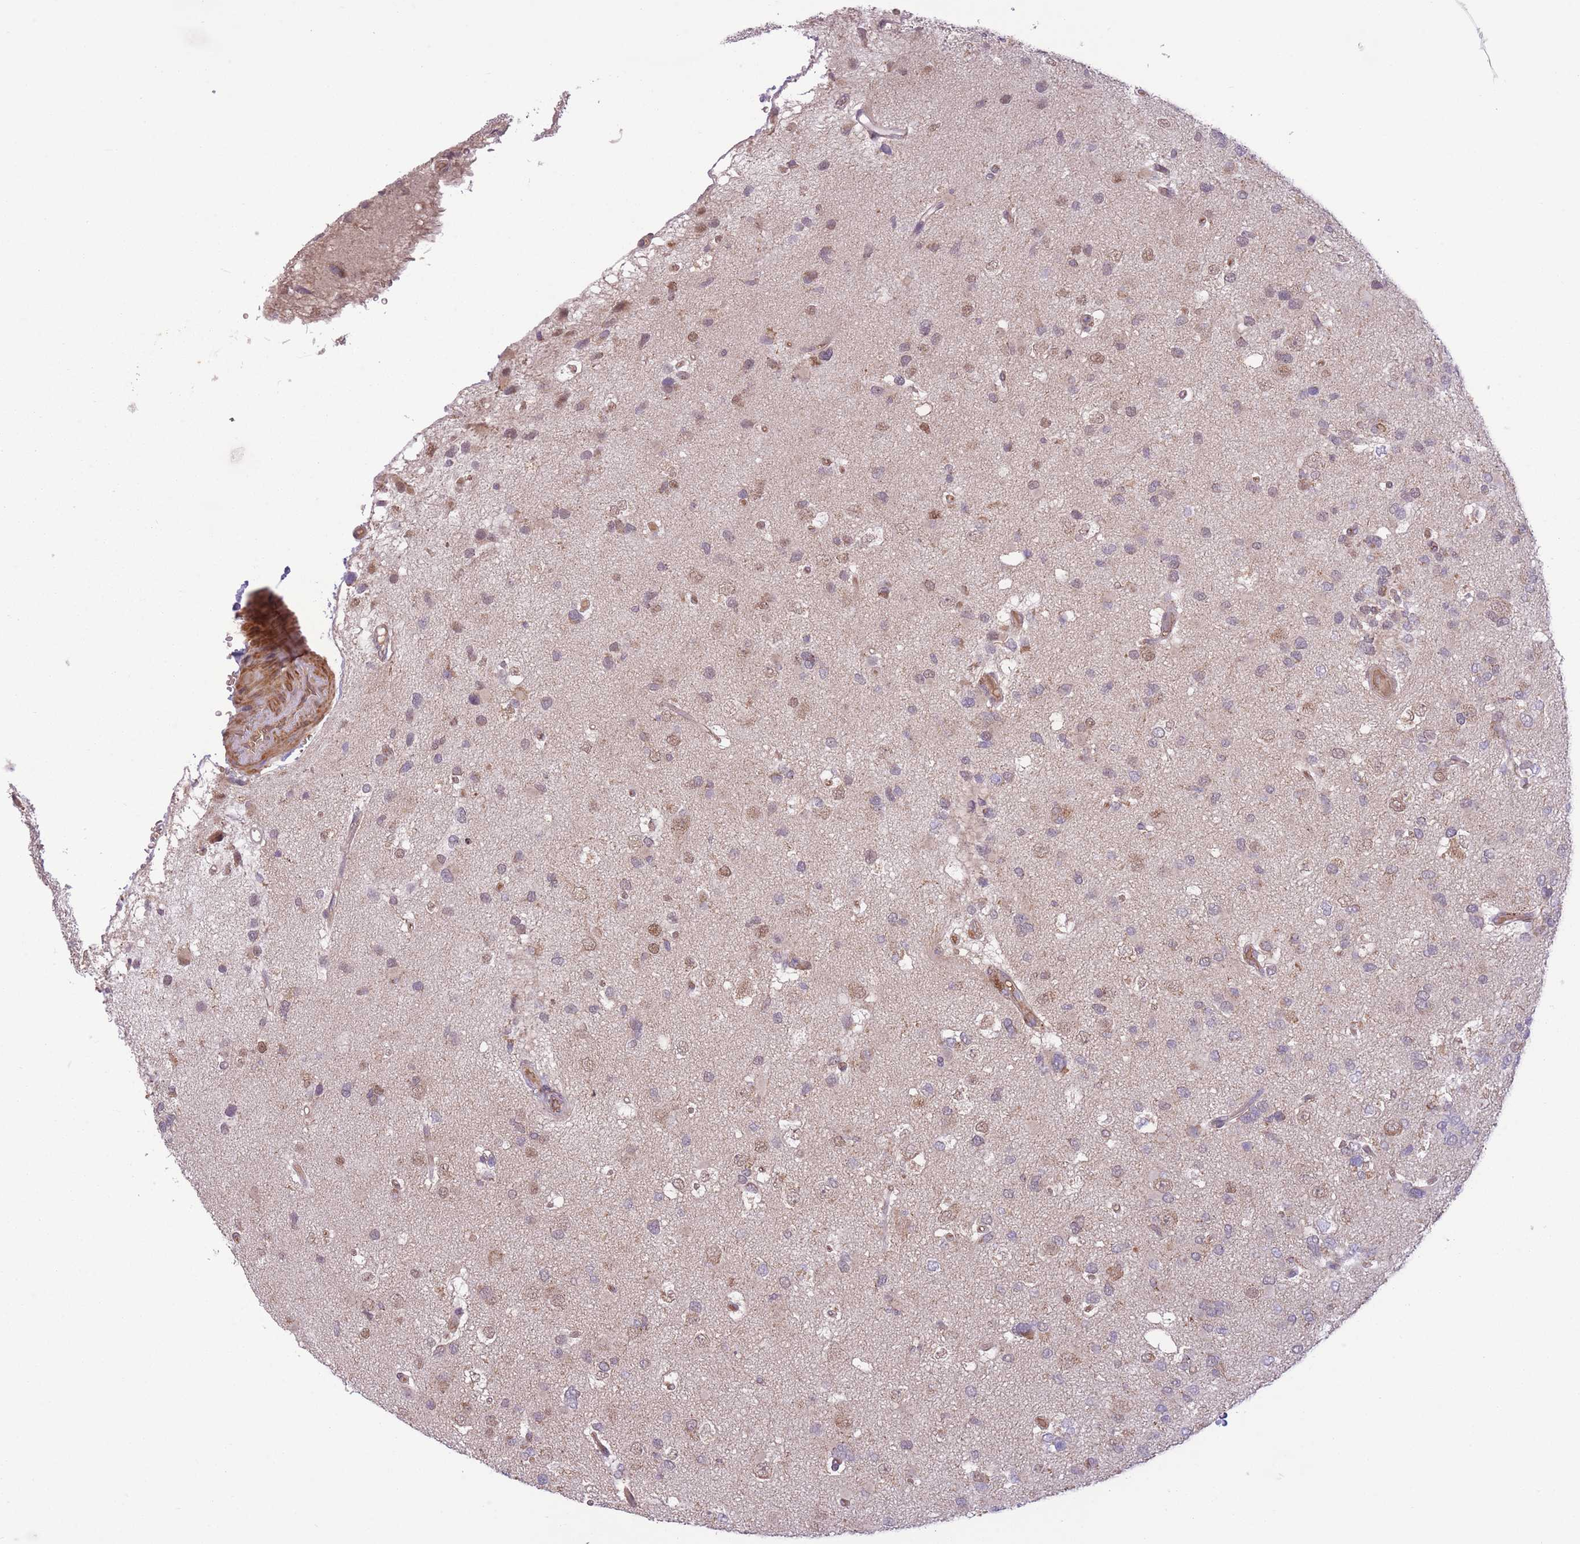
{"staining": {"intensity": "weak", "quantity": "25%-75%", "location": "cytoplasmic/membranous,nuclear"}, "tissue": "glioma", "cell_type": "Tumor cells", "image_type": "cancer", "snomed": [{"axis": "morphology", "description": "Glioma, malignant, High grade"}, {"axis": "topography", "description": "Brain"}], "caption": "Protein staining displays weak cytoplasmic/membranous and nuclear positivity in about 25%-75% of tumor cells in glioma. (DAB IHC with brightfield microscopy, high magnification).", "gene": "POLR3F", "patient": {"sex": "male", "age": 53}}